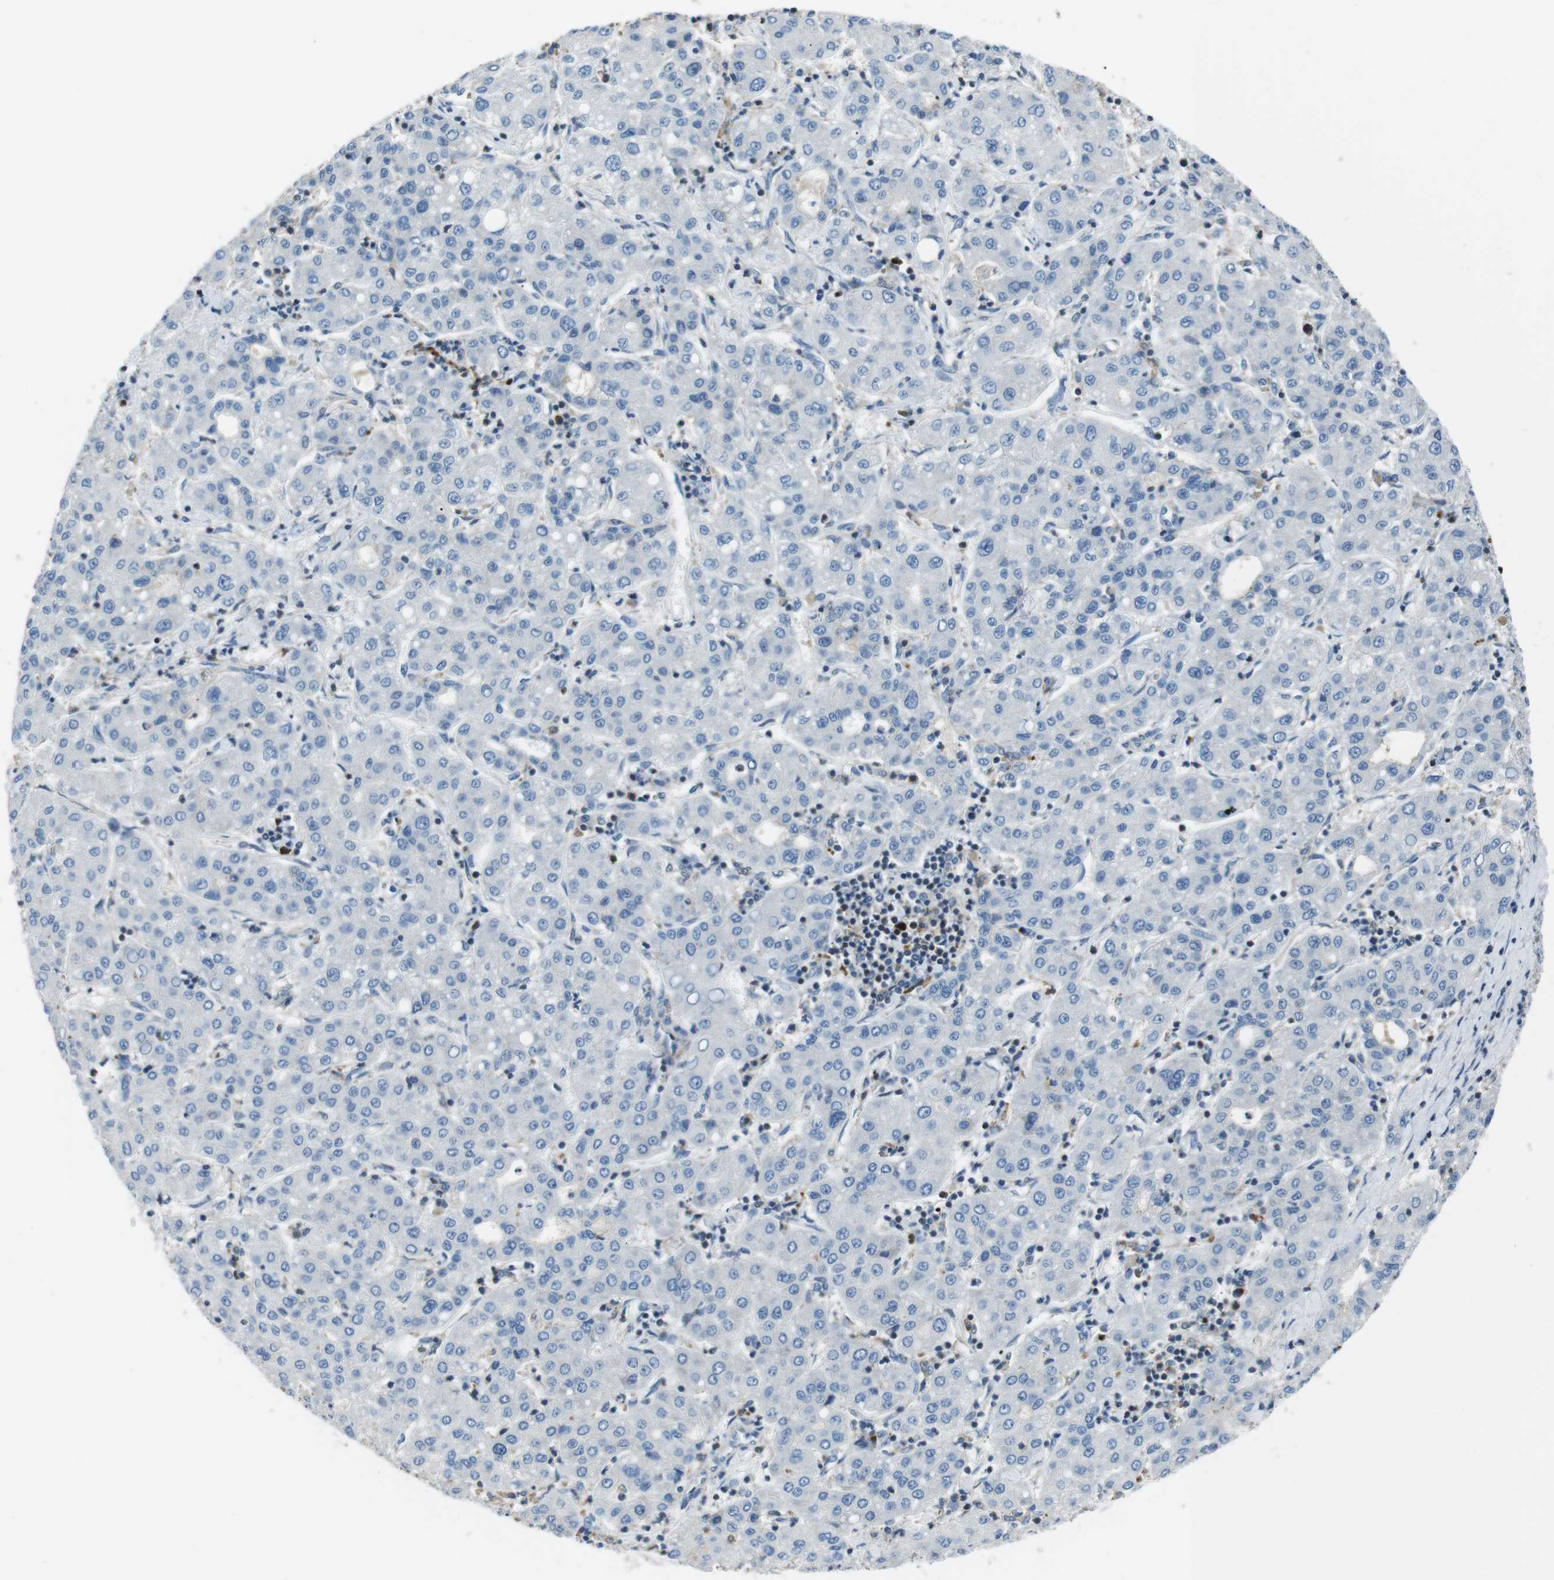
{"staining": {"intensity": "negative", "quantity": "none", "location": "none"}, "tissue": "liver cancer", "cell_type": "Tumor cells", "image_type": "cancer", "snomed": [{"axis": "morphology", "description": "Carcinoma, Hepatocellular, NOS"}, {"axis": "topography", "description": "Liver"}], "caption": "An IHC micrograph of liver cancer (hepatocellular carcinoma) is shown. There is no staining in tumor cells of liver cancer (hepatocellular carcinoma). (DAB immunohistochemistry (IHC) with hematoxylin counter stain).", "gene": "ARVCF", "patient": {"sex": "male", "age": 65}}